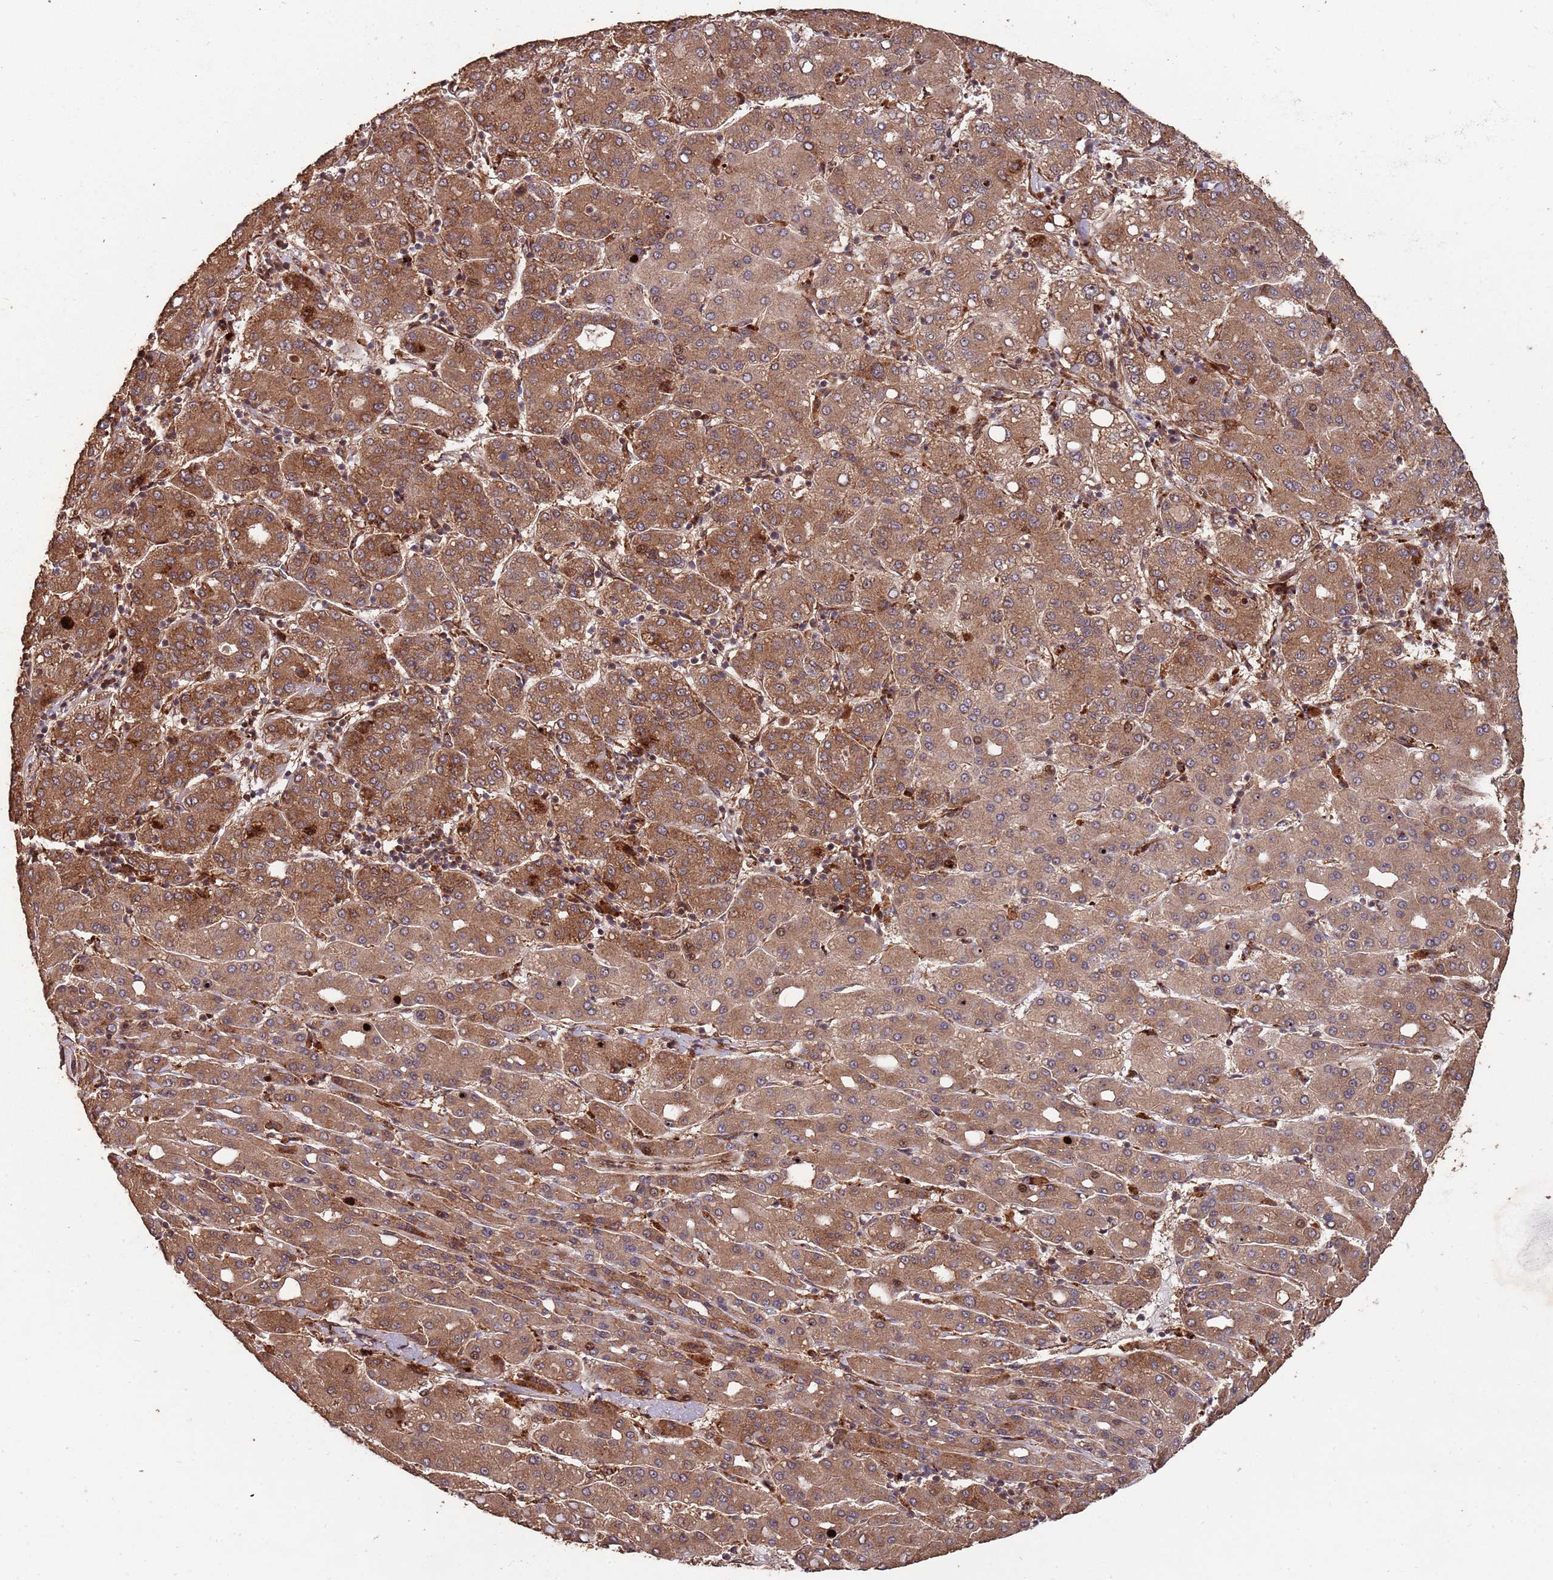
{"staining": {"intensity": "moderate", "quantity": ">75%", "location": "cytoplasmic/membranous"}, "tissue": "liver cancer", "cell_type": "Tumor cells", "image_type": "cancer", "snomed": [{"axis": "morphology", "description": "Carcinoma, Hepatocellular, NOS"}, {"axis": "topography", "description": "Liver"}], "caption": "Immunohistochemical staining of liver hepatocellular carcinoma exhibits medium levels of moderate cytoplasmic/membranous protein staining in about >75% of tumor cells.", "gene": "ZNF428", "patient": {"sex": "male", "age": 65}}